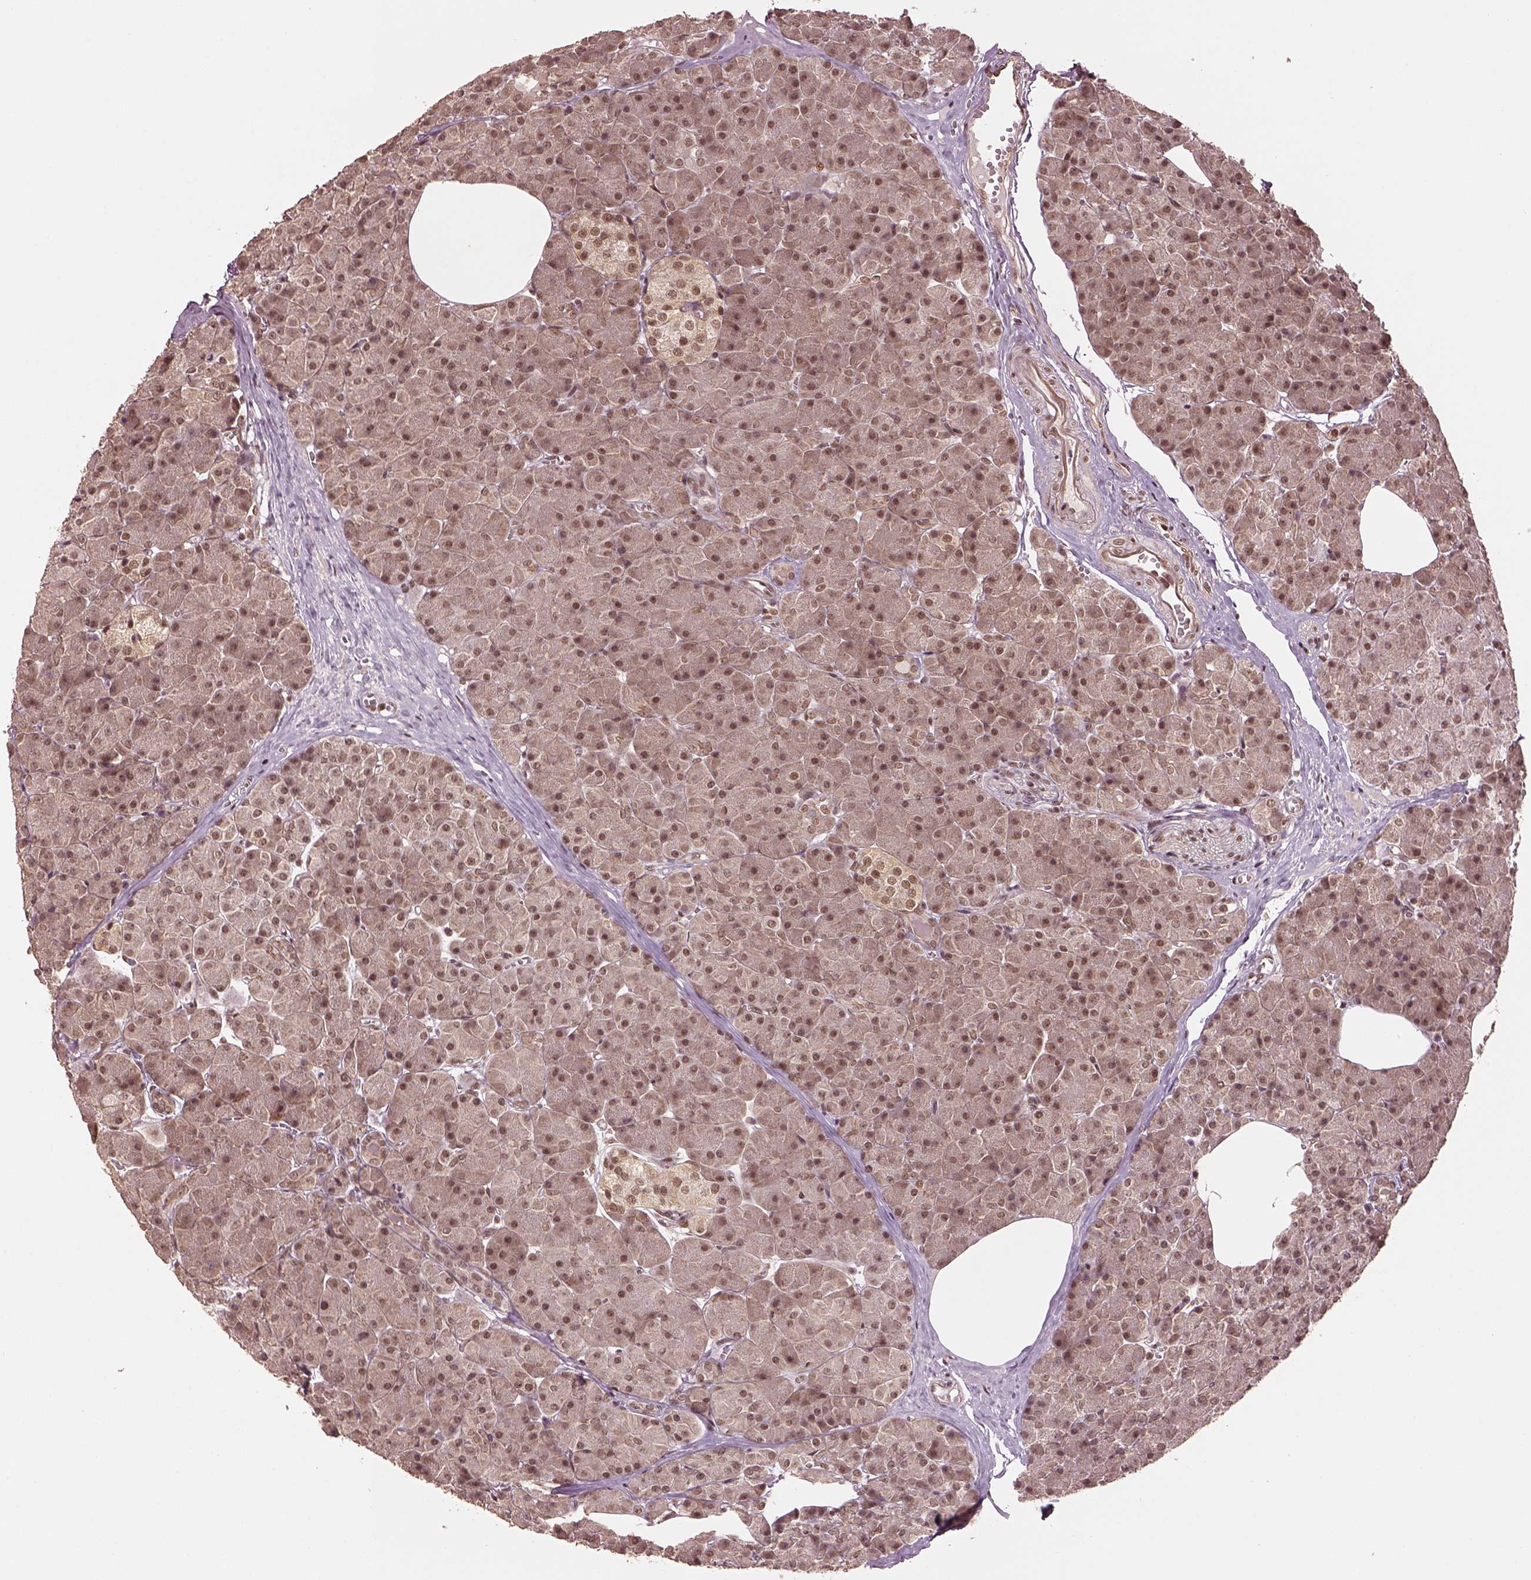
{"staining": {"intensity": "moderate", "quantity": "25%-75%", "location": "cytoplasmic/membranous,nuclear"}, "tissue": "pancreas", "cell_type": "Exocrine glandular cells", "image_type": "normal", "snomed": [{"axis": "morphology", "description": "Normal tissue, NOS"}, {"axis": "topography", "description": "Pancreas"}], "caption": "Human pancreas stained for a protein (brown) reveals moderate cytoplasmic/membranous,nuclear positive expression in about 25%-75% of exocrine glandular cells.", "gene": "BRD9", "patient": {"sex": "female", "age": 45}}